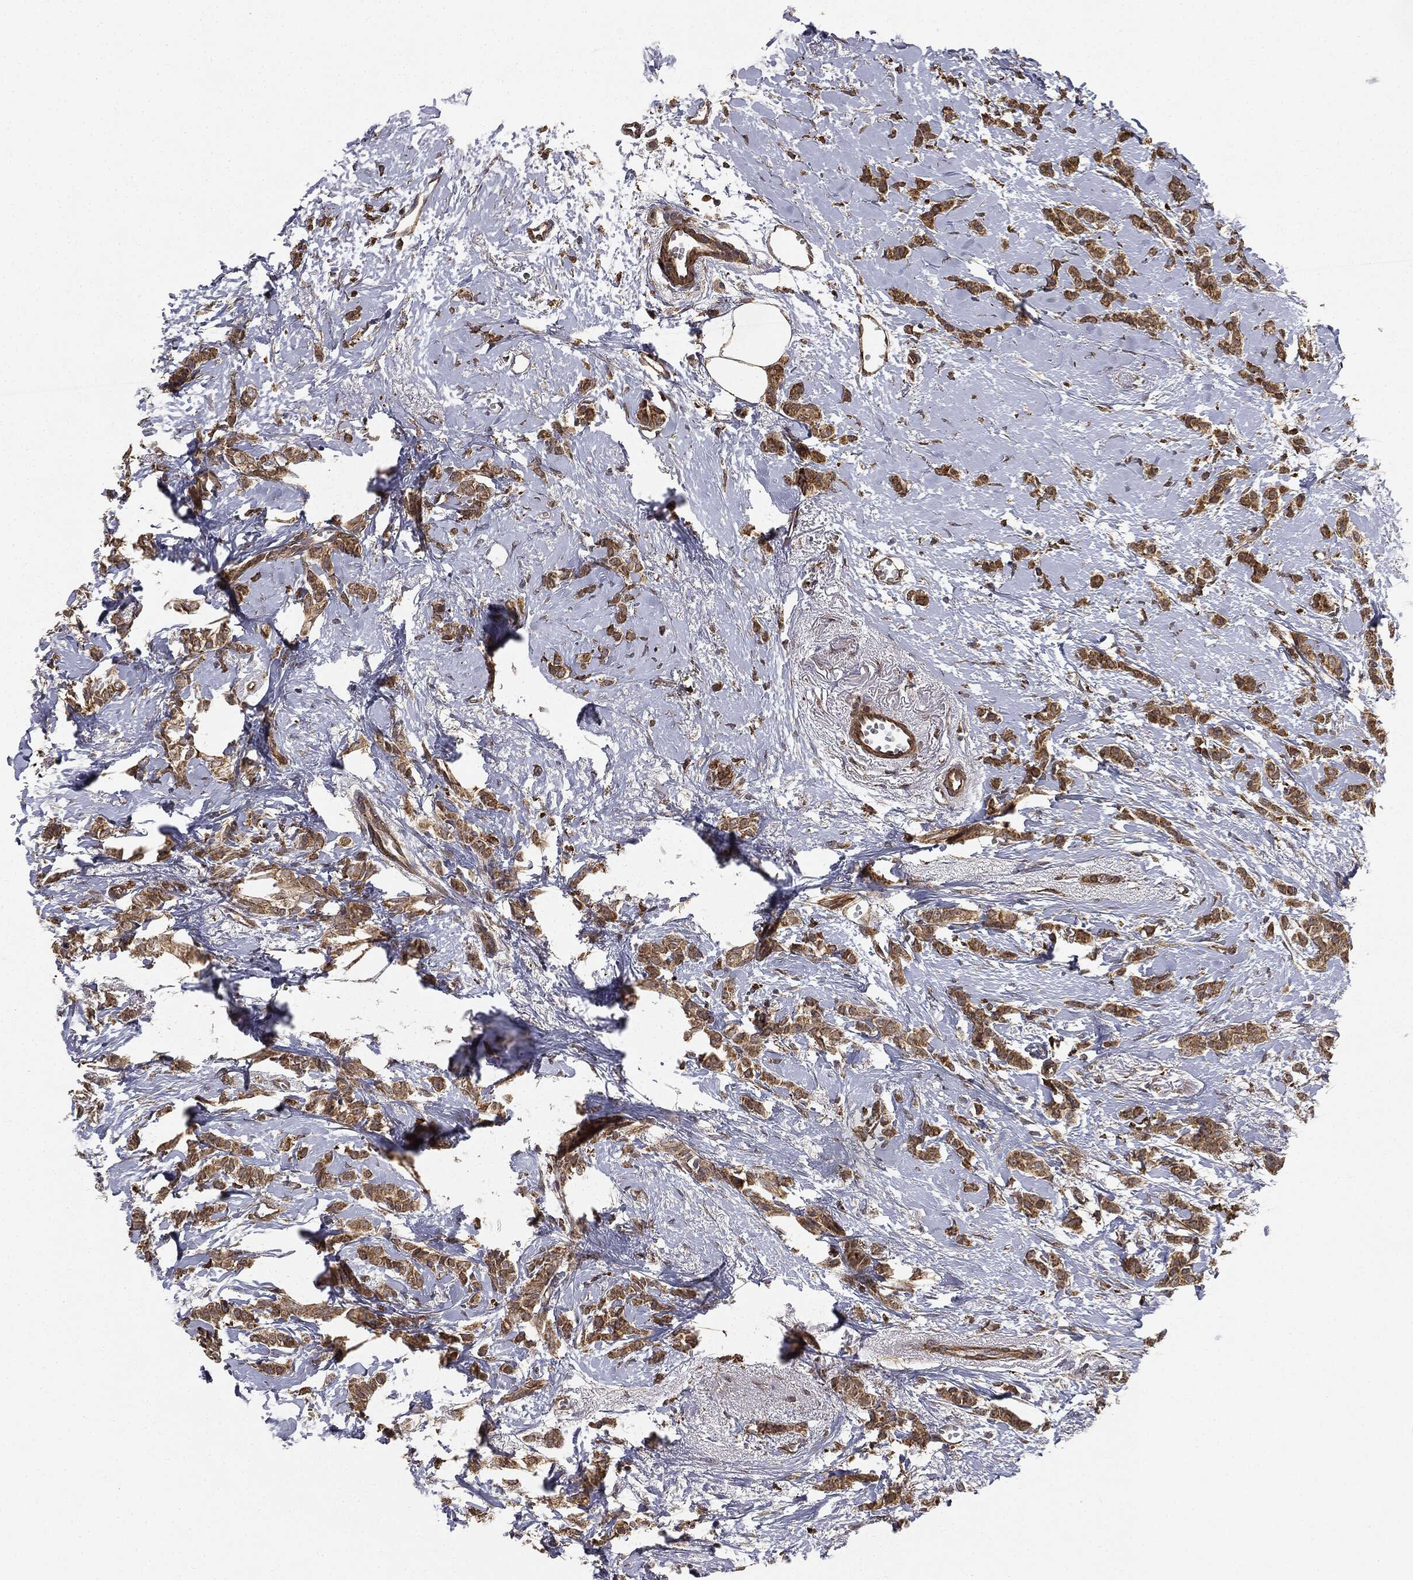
{"staining": {"intensity": "moderate", "quantity": ">75%", "location": "cytoplasmic/membranous"}, "tissue": "breast cancer", "cell_type": "Tumor cells", "image_type": "cancer", "snomed": [{"axis": "morphology", "description": "Duct carcinoma"}, {"axis": "topography", "description": "Breast"}], "caption": "Immunohistochemistry micrograph of human breast infiltrating ductal carcinoma stained for a protein (brown), which exhibits medium levels of moderate cytoplasmic/membranous staining in approximately >75% of tumor cells.", "gene": "MIER2", "patient": {"sex": "female", "age": 85}}